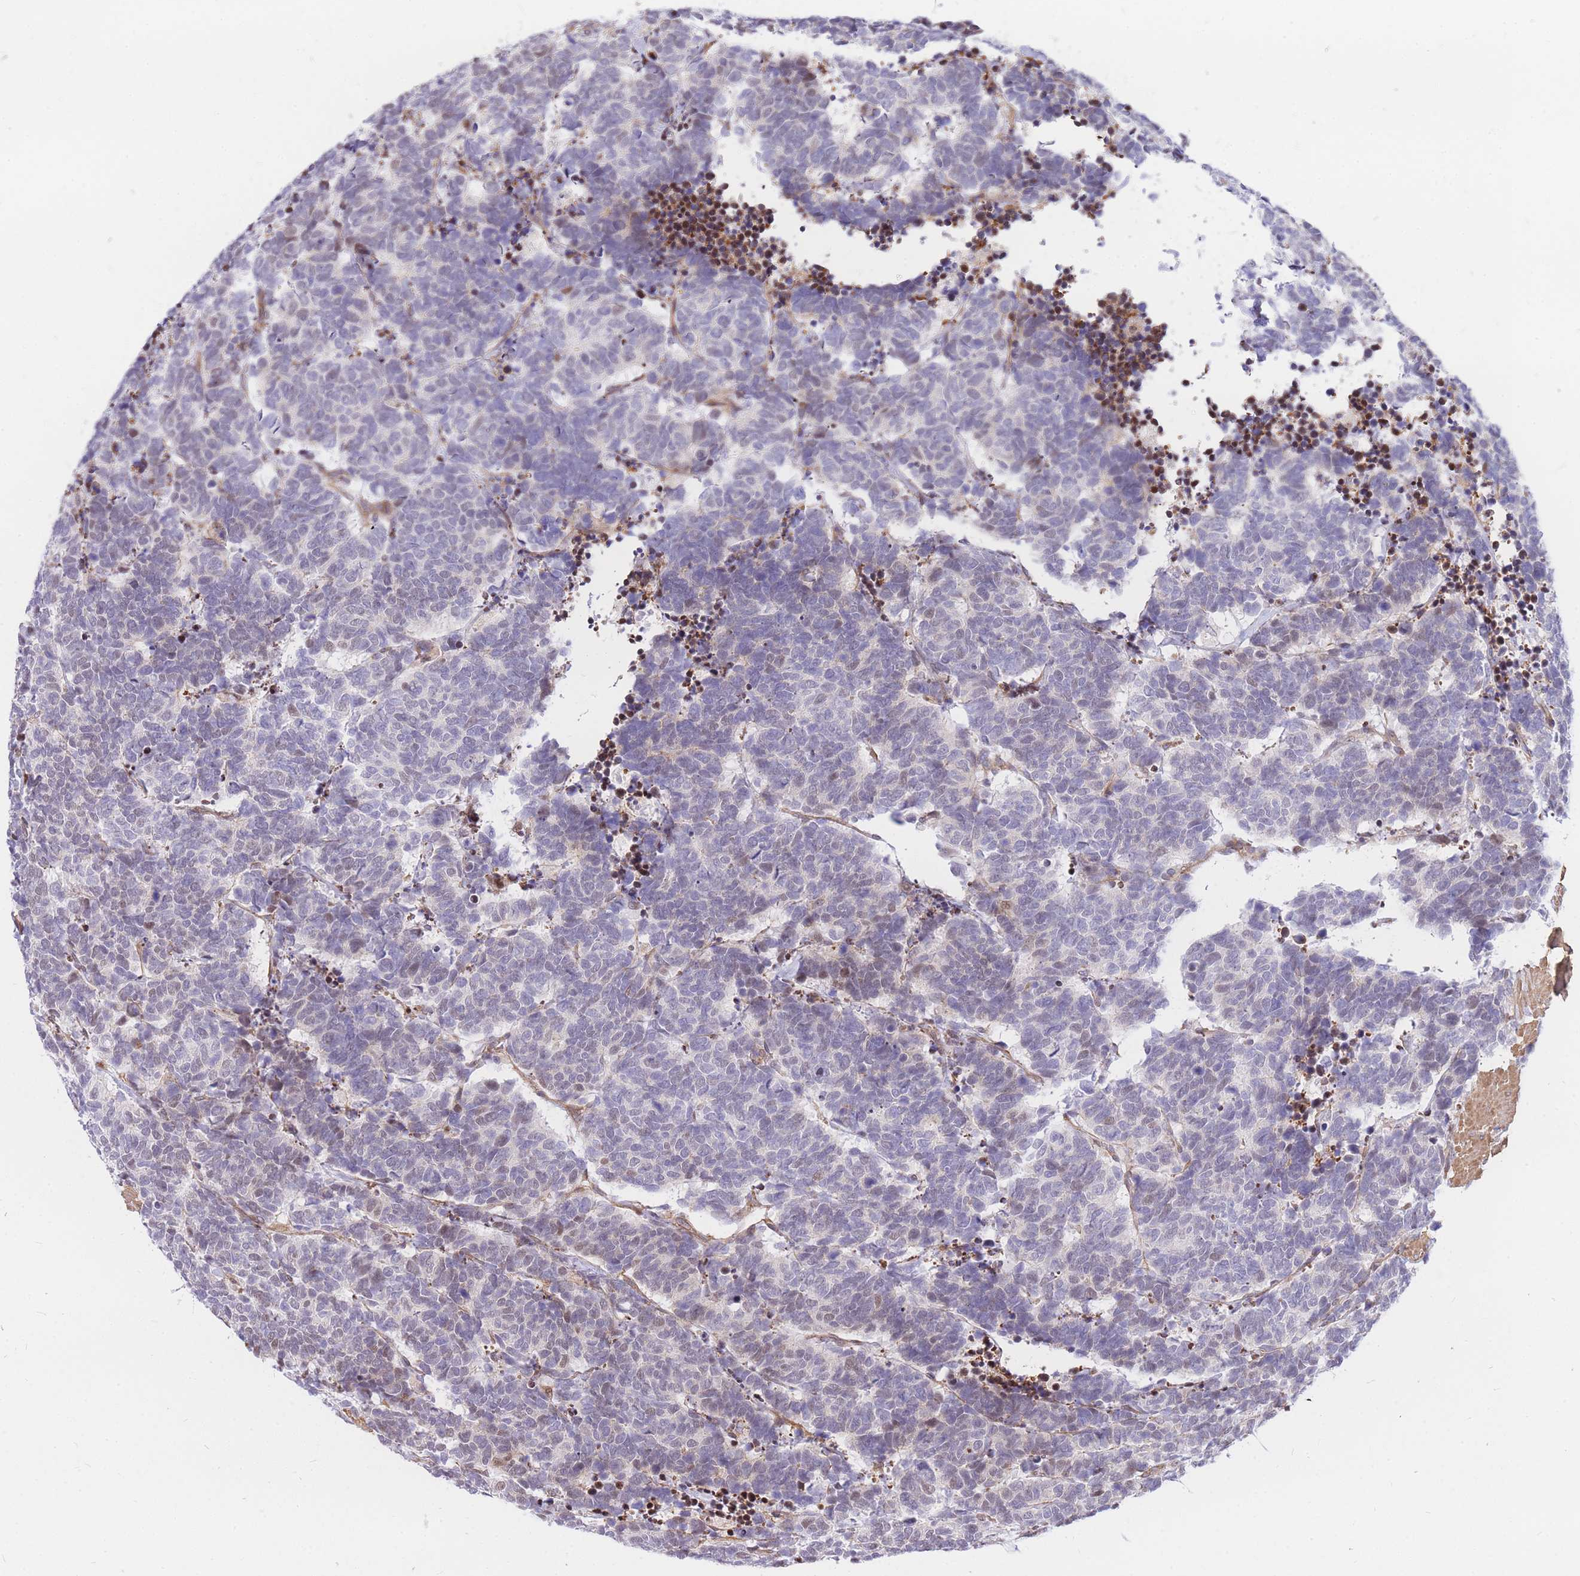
{"staining": {"intensity": "weak", "quantity": "<25%", "location": "nuclear"}, "tissue": "carcinoid", "cell_type": "Tumor cells", "image_type": "cancer", "snomed": [{"axis": "morphology", "description": "Carcinoma, NOS"}, {"axis": "morphology", "description": "Carcinoid, malignant, NOS"}, {"axis": "topography", "description": "Urinary bladder"}], "caption": "IHC photomicrograph of carcinoid stained for a protein (brown), which exhibits no expression in tumor cells.", "gene": "S100PBP", "patient": {"sex": "male", "age": 57}}